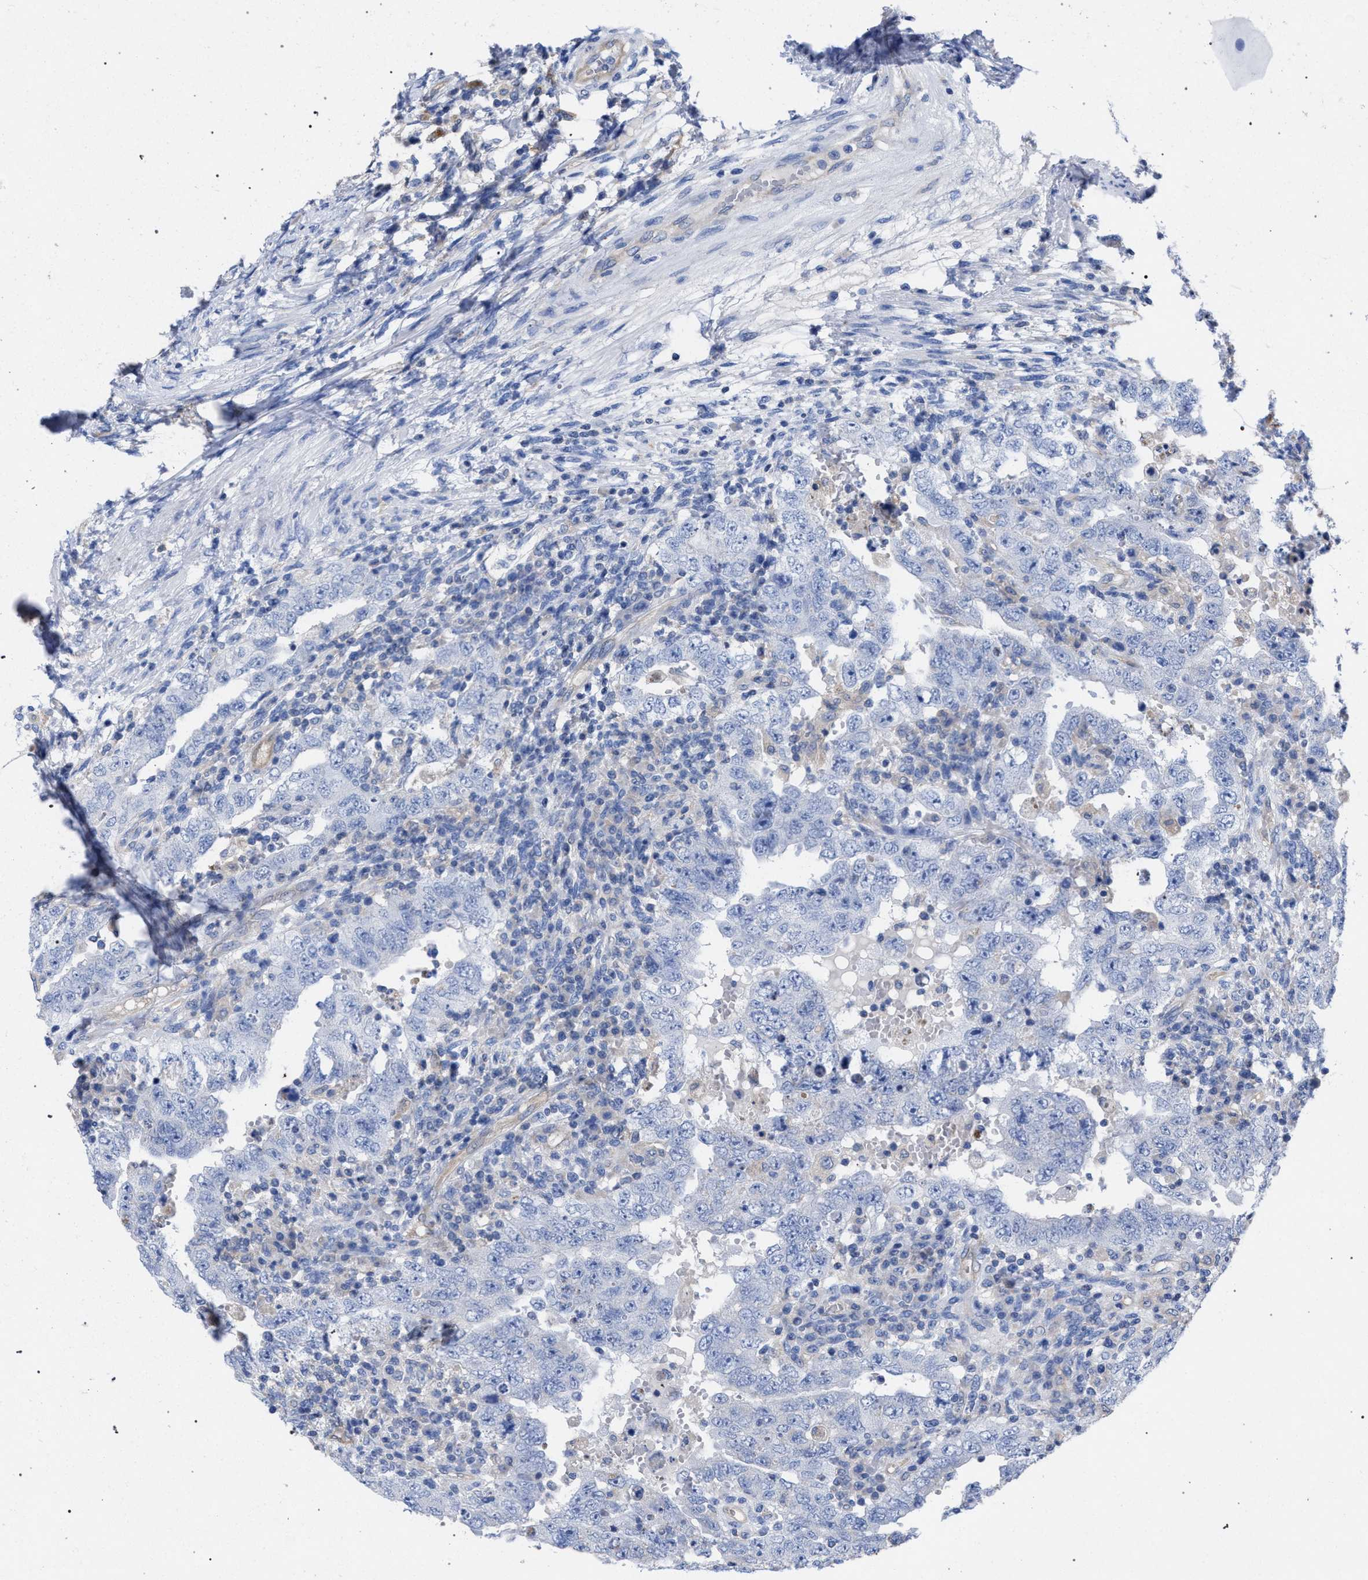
{"staining": {"intensity": "negative", "quantity": "none", "location": "none"}, "tissue": "testis cancer", "cell_type": "Tumor cells", "image_type": "cancer", "snomed": [{"axis": "morphology", "description": "Carcinoma, Embryonal, NOS"}, {"axis": "topography", "description": "Testis"}], "caption": "DAB immunohistochemical staining of human testis cancer (embryonal carcinoma) exhibits no significant expression in tumor cells.", "gene": "GMPR", "patient": {"sex": "male", "age": 26}}